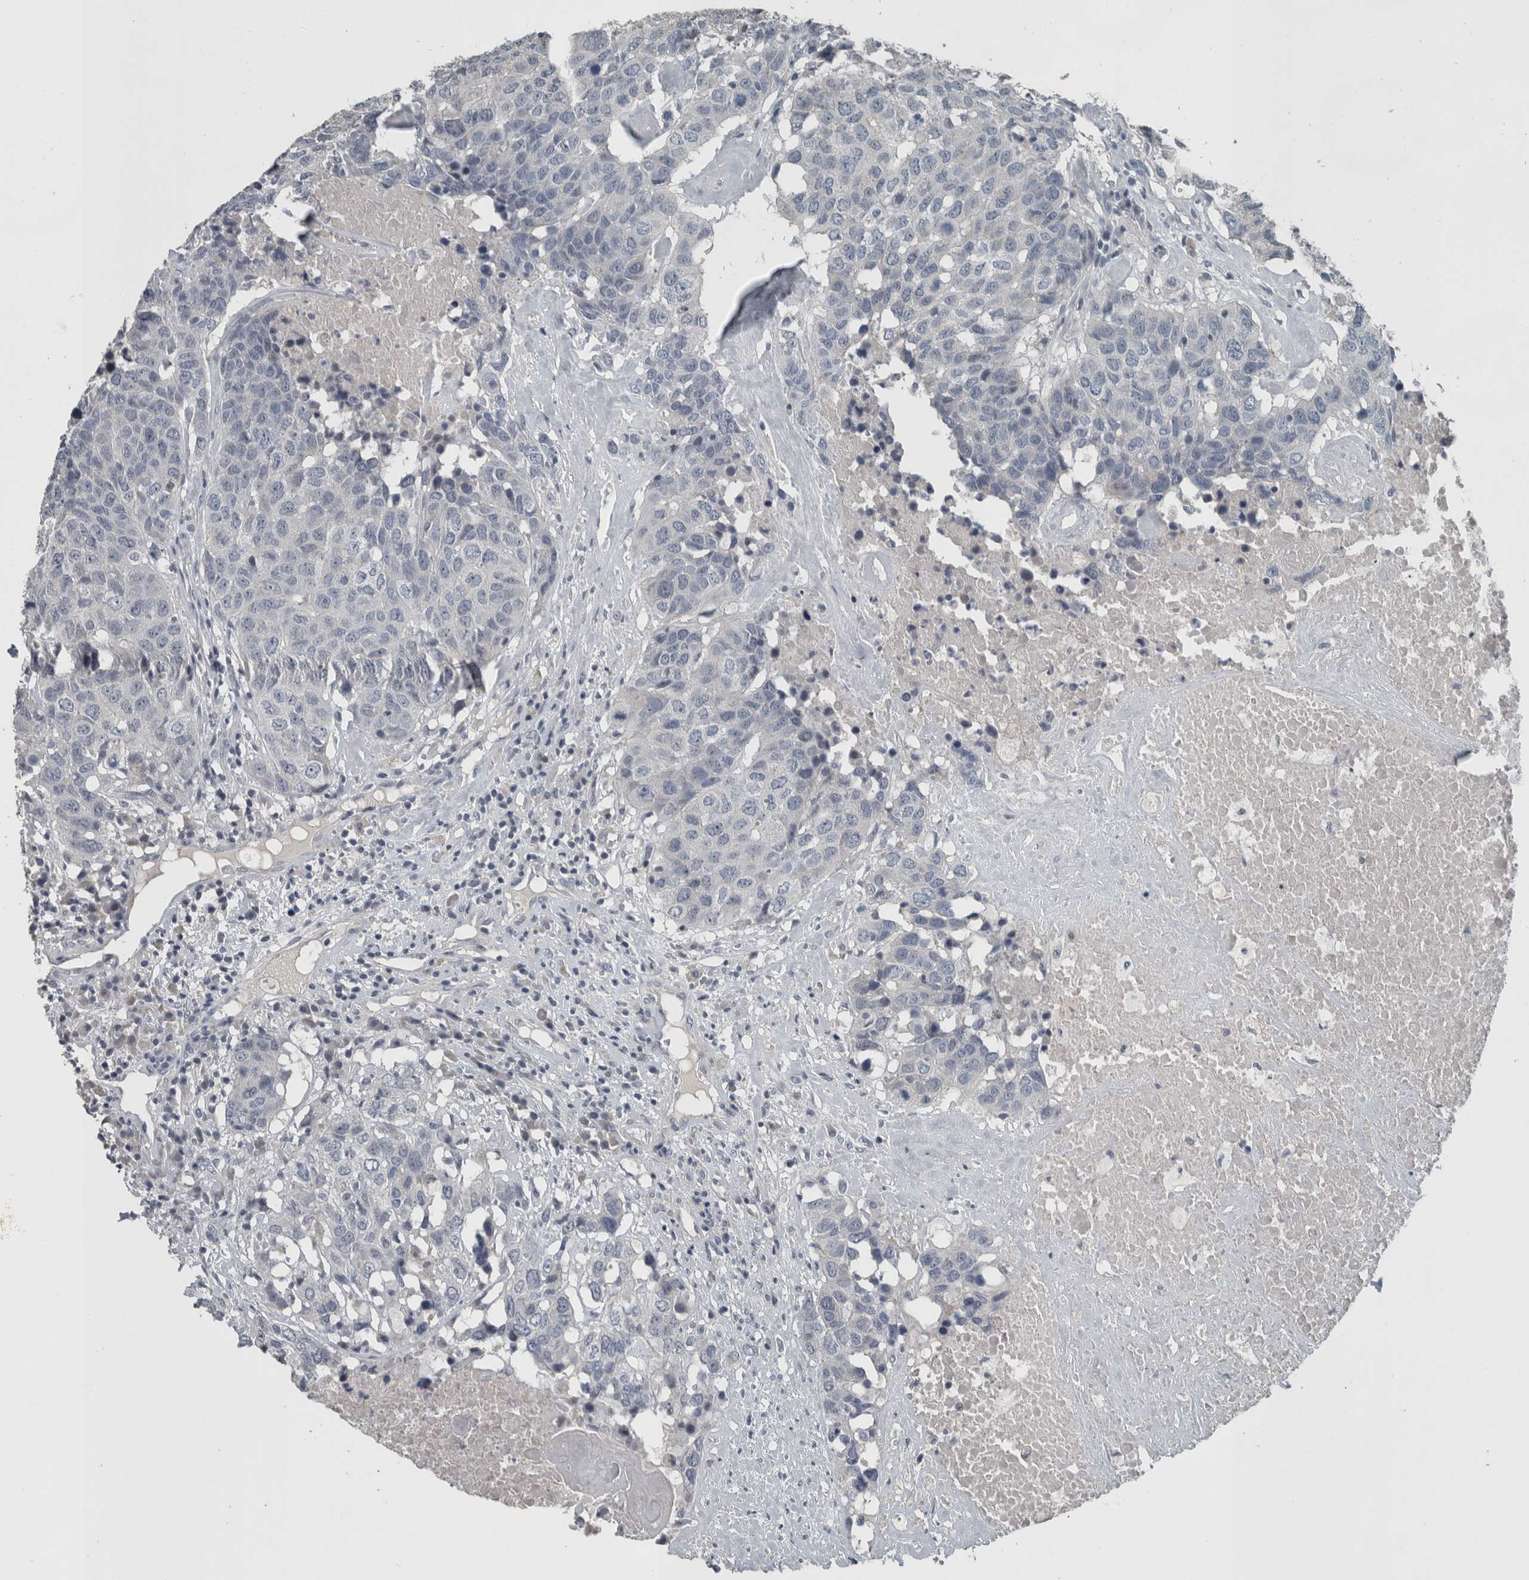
{"staining": {"intensity": "negative", "quantity": "none", "location": "none"}, "tissue": "head and neck cancer", "cell_type": "Tumor cells", "image_type": "cancer", "snomed": [{"axis": "morphology", "description": "Squamous cell carcinoma, NOS"}, {"axis": "topography", "description": "Head-Neck"}], "caption": "Immunohistochemical staining of squamous cell carcinoma (head and neck) reveals no significant staining in tumor cells.", "gene": "KRT20", "patient": {"sex": "male", "age": 66}}